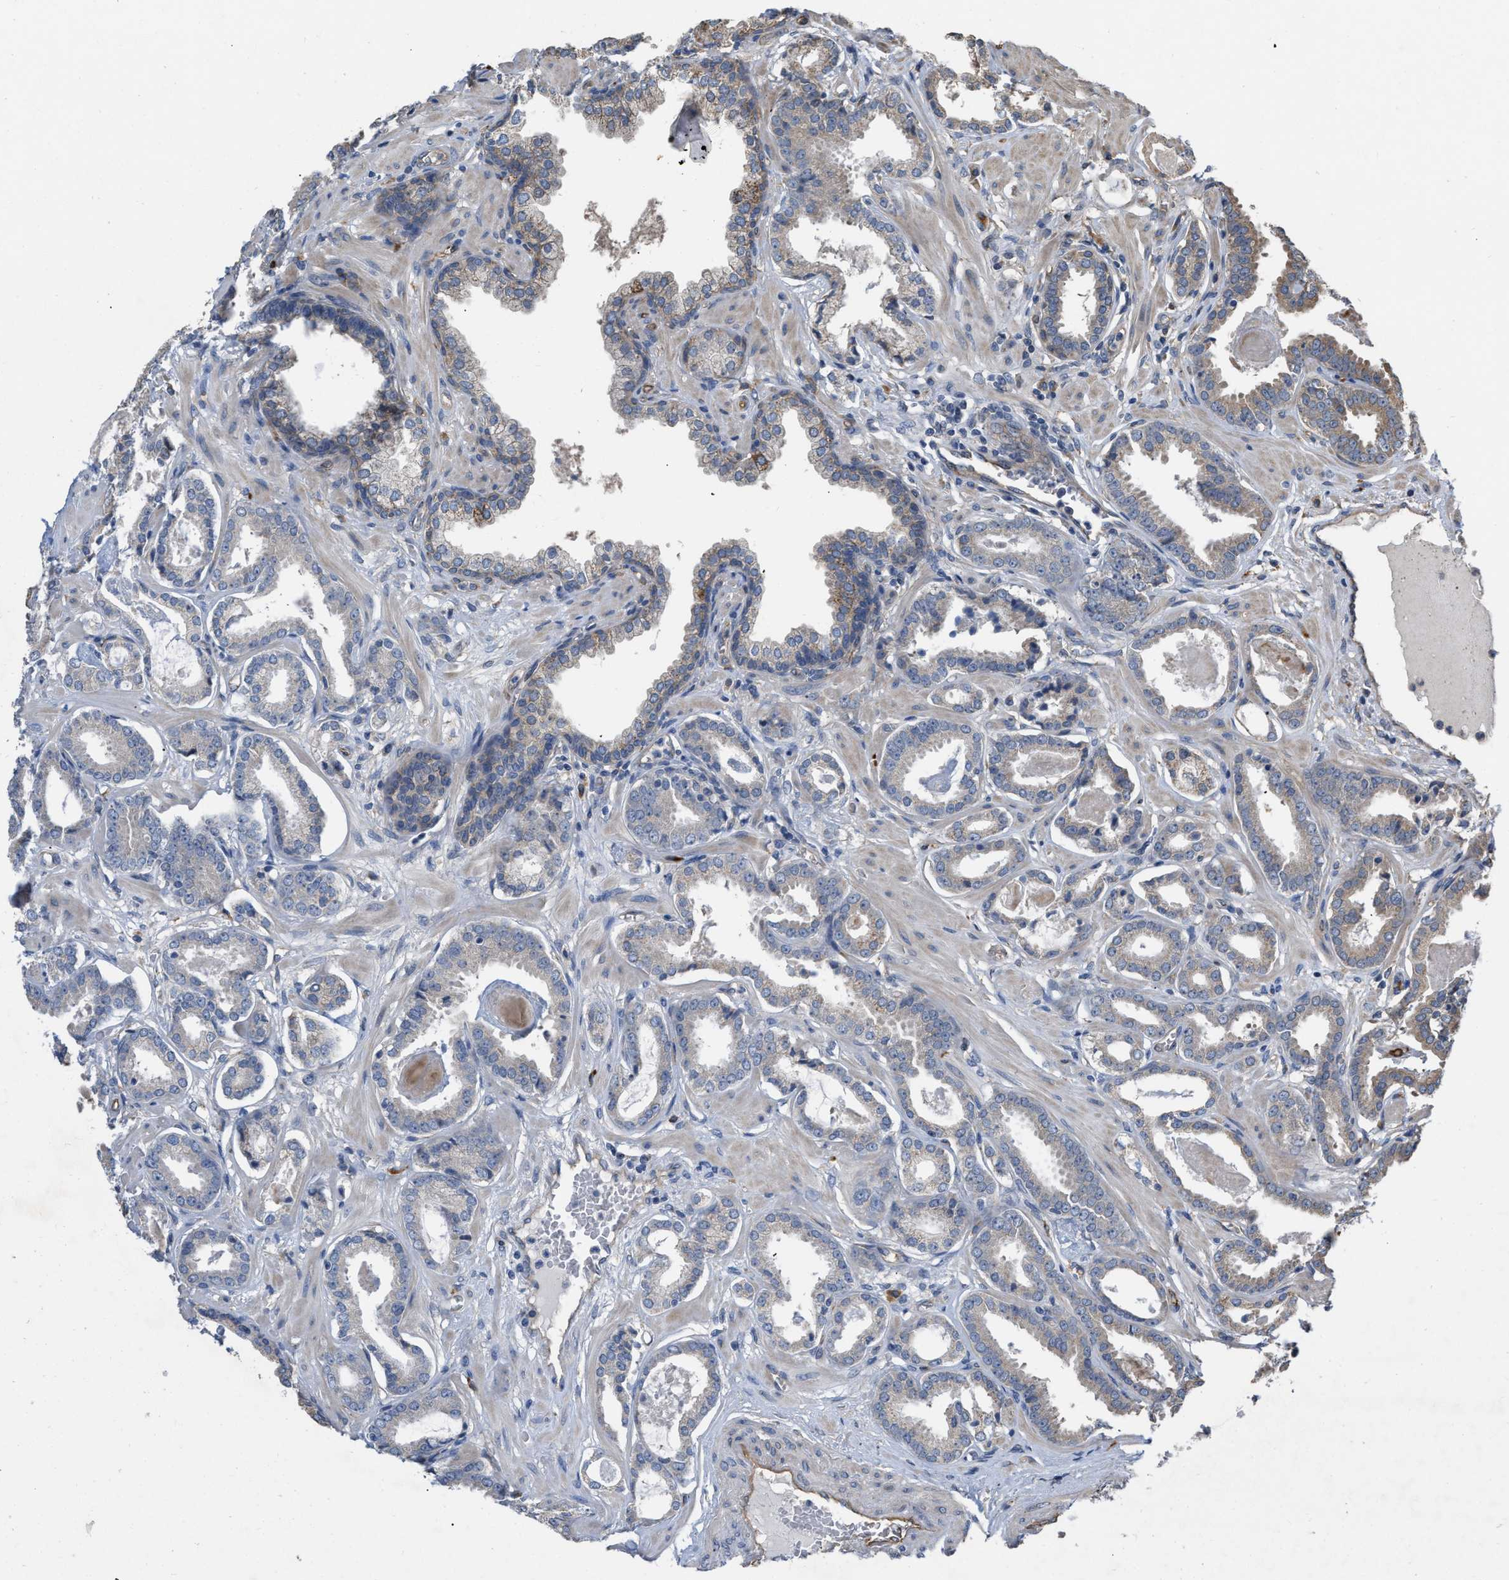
{"staining": {"intensity": "weak", "quantity": "<25%", "location": "cytoplasmic/membranous"}, "tissue": "prostate cancer", "cell_type": "Tumor cells", "image_type": "cancer", "snomed": [{"axis": "morphology", "description": "Adenocarcinoma, Low grade"}, {"axis": "topography", "description": "Prostate"}], "caption": "There is no significant staining in tumor cells of adenocarcinoma (low-grade) (prostate). The staining was performed using DAB (3,3'-diaminobenzidine) to visualize the protein expression in brown, while the nuclei were stained in blue with hematoxylin (Magnification: 20x).", "gene": "SLC4A11", "patient": {"sex": "male", "age": 53}}